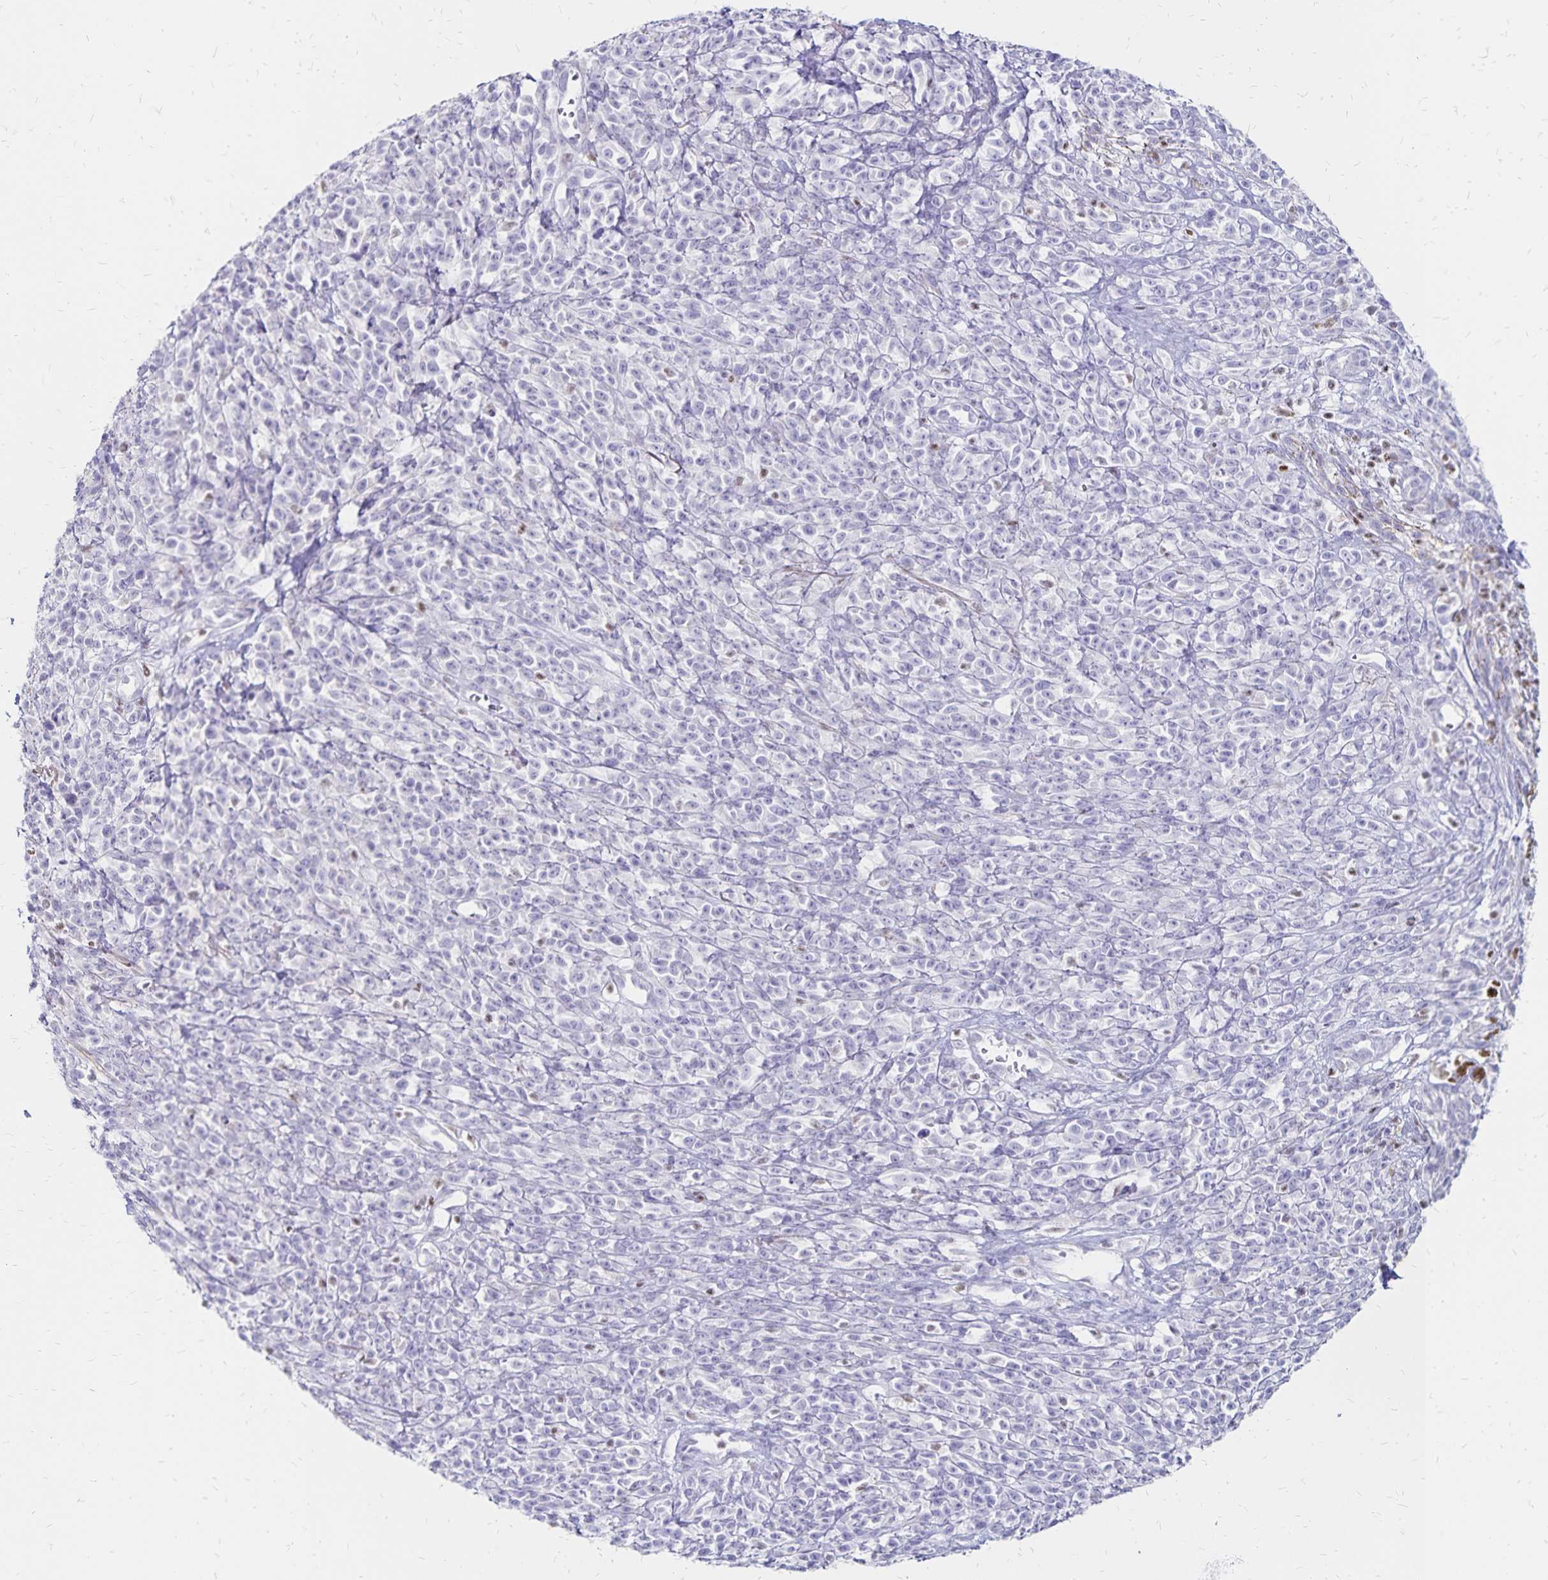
{"staining": {"intensity": "negative", "quantity": "none", "location": "none"}, "tissue": "melanoma", "cell_type": "Tumor cells", "image_type": "cancer", "snomed": [{"axis": "morphology", "description": "Malignant melanoma, NOS"}, {"axis": "topography", "description": "Skin"}, {"axis": "topography", "description": "Skin of trunk"}], "caption": "Tumor cells are negative for protein expression in human malignant melanoma.", "gene": "IKZF1", "patient": {"sex": "male", "age": 74}}